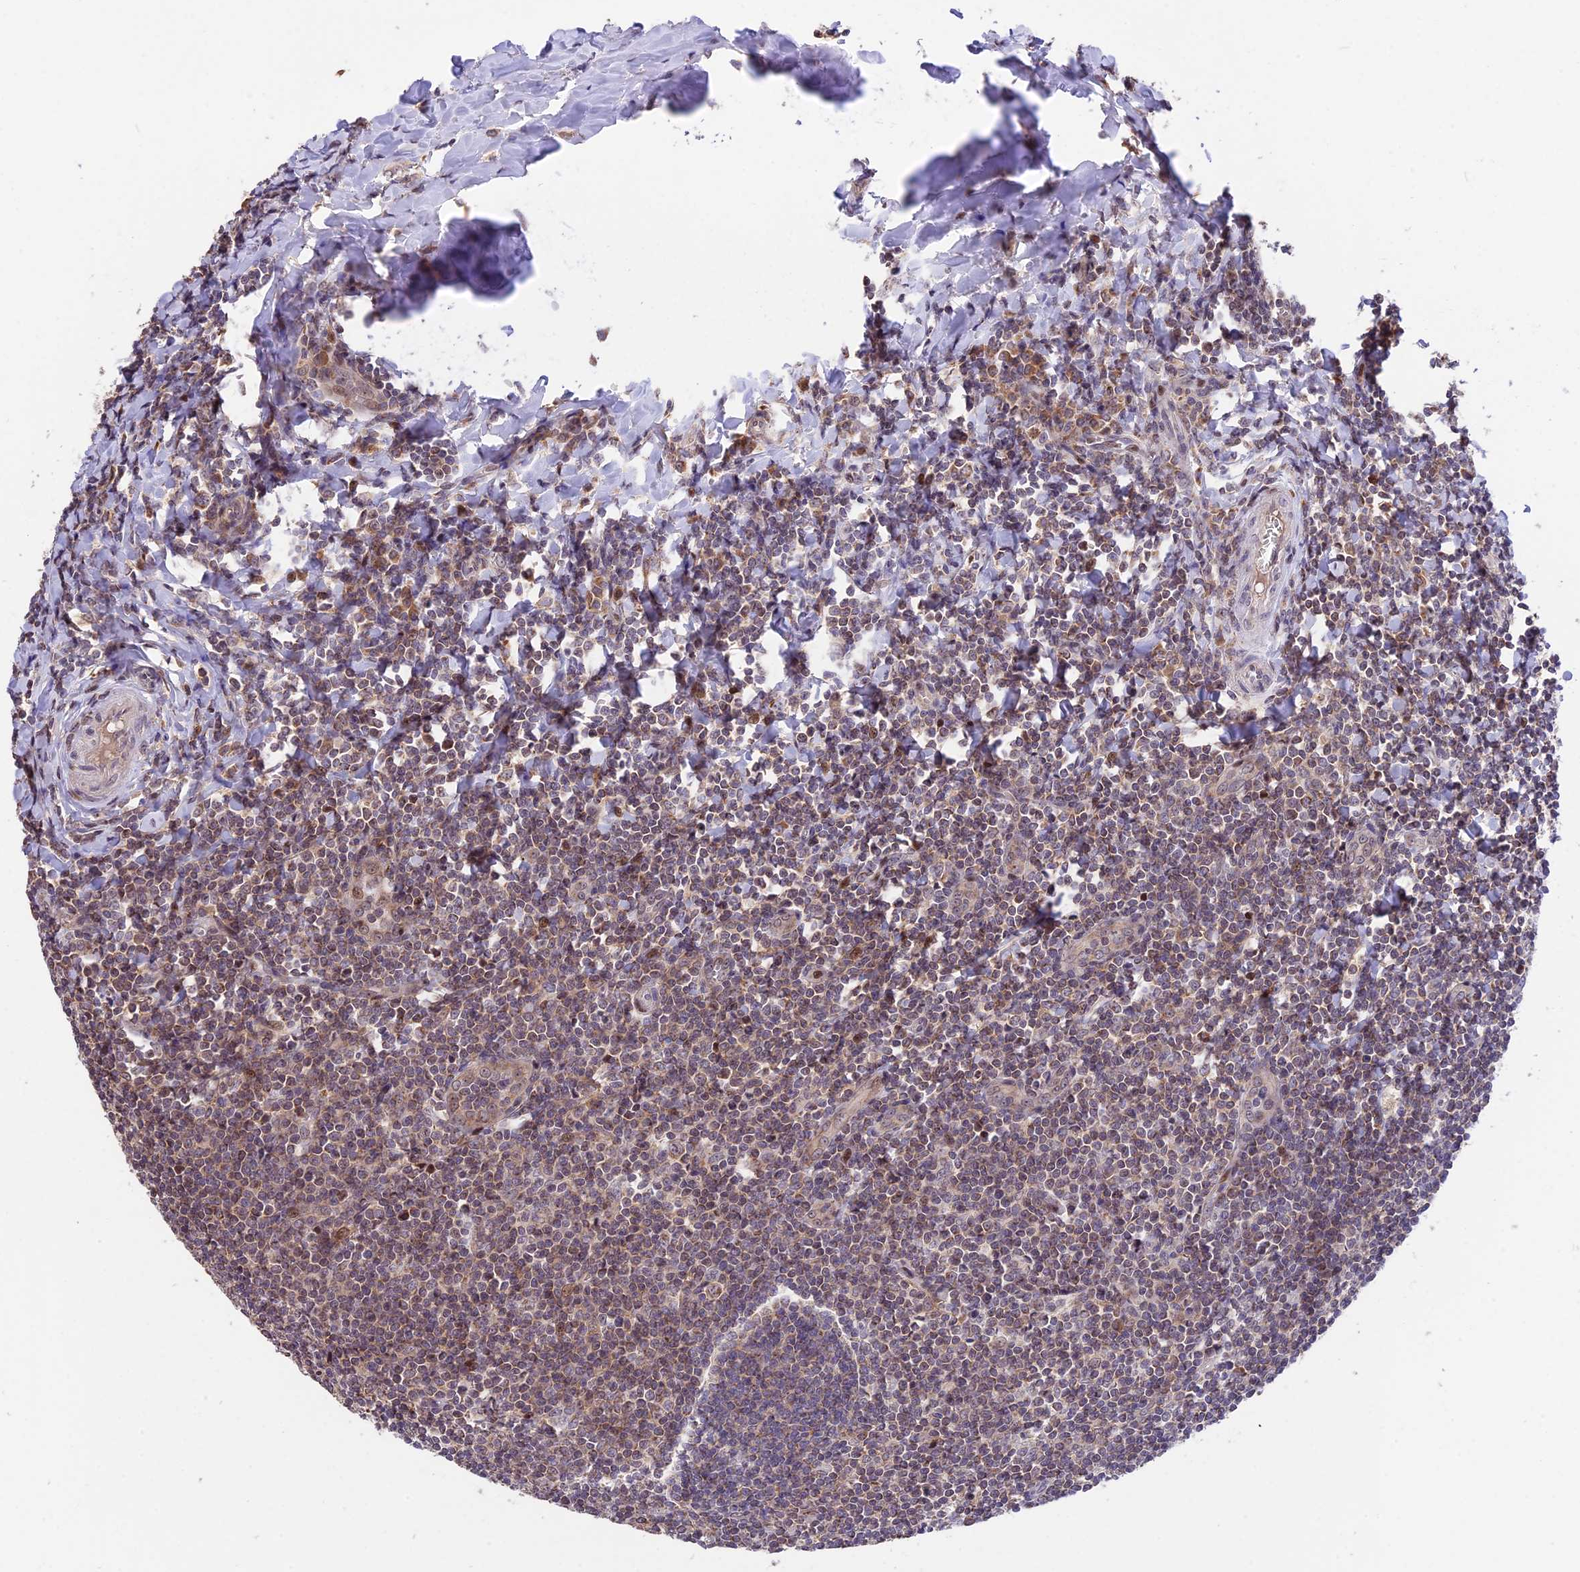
{"staining": {"intensity": "moderate", "quantity": "25%-75%", "location": "cytoplasmic/membranous"}, "tissue": "tonsil", "cell_type": "Germinal center cells", "image_type": "normal", "snomed": [{"axis": "morphology", "description": "Normal tissue, NOS"}, {"axis": "topography", "description": "Tonsil"}], "caption": "Immunohistochemistry (IHC) photomicrograph of normal human tonsil stained for a protein (brown), which shows medium levels of moderate cytoplasmic/membranous expression in about 25%-75% of germinal center cells.", "gene": "RERGL", "patient": {"sex": "male", "age": 27}}